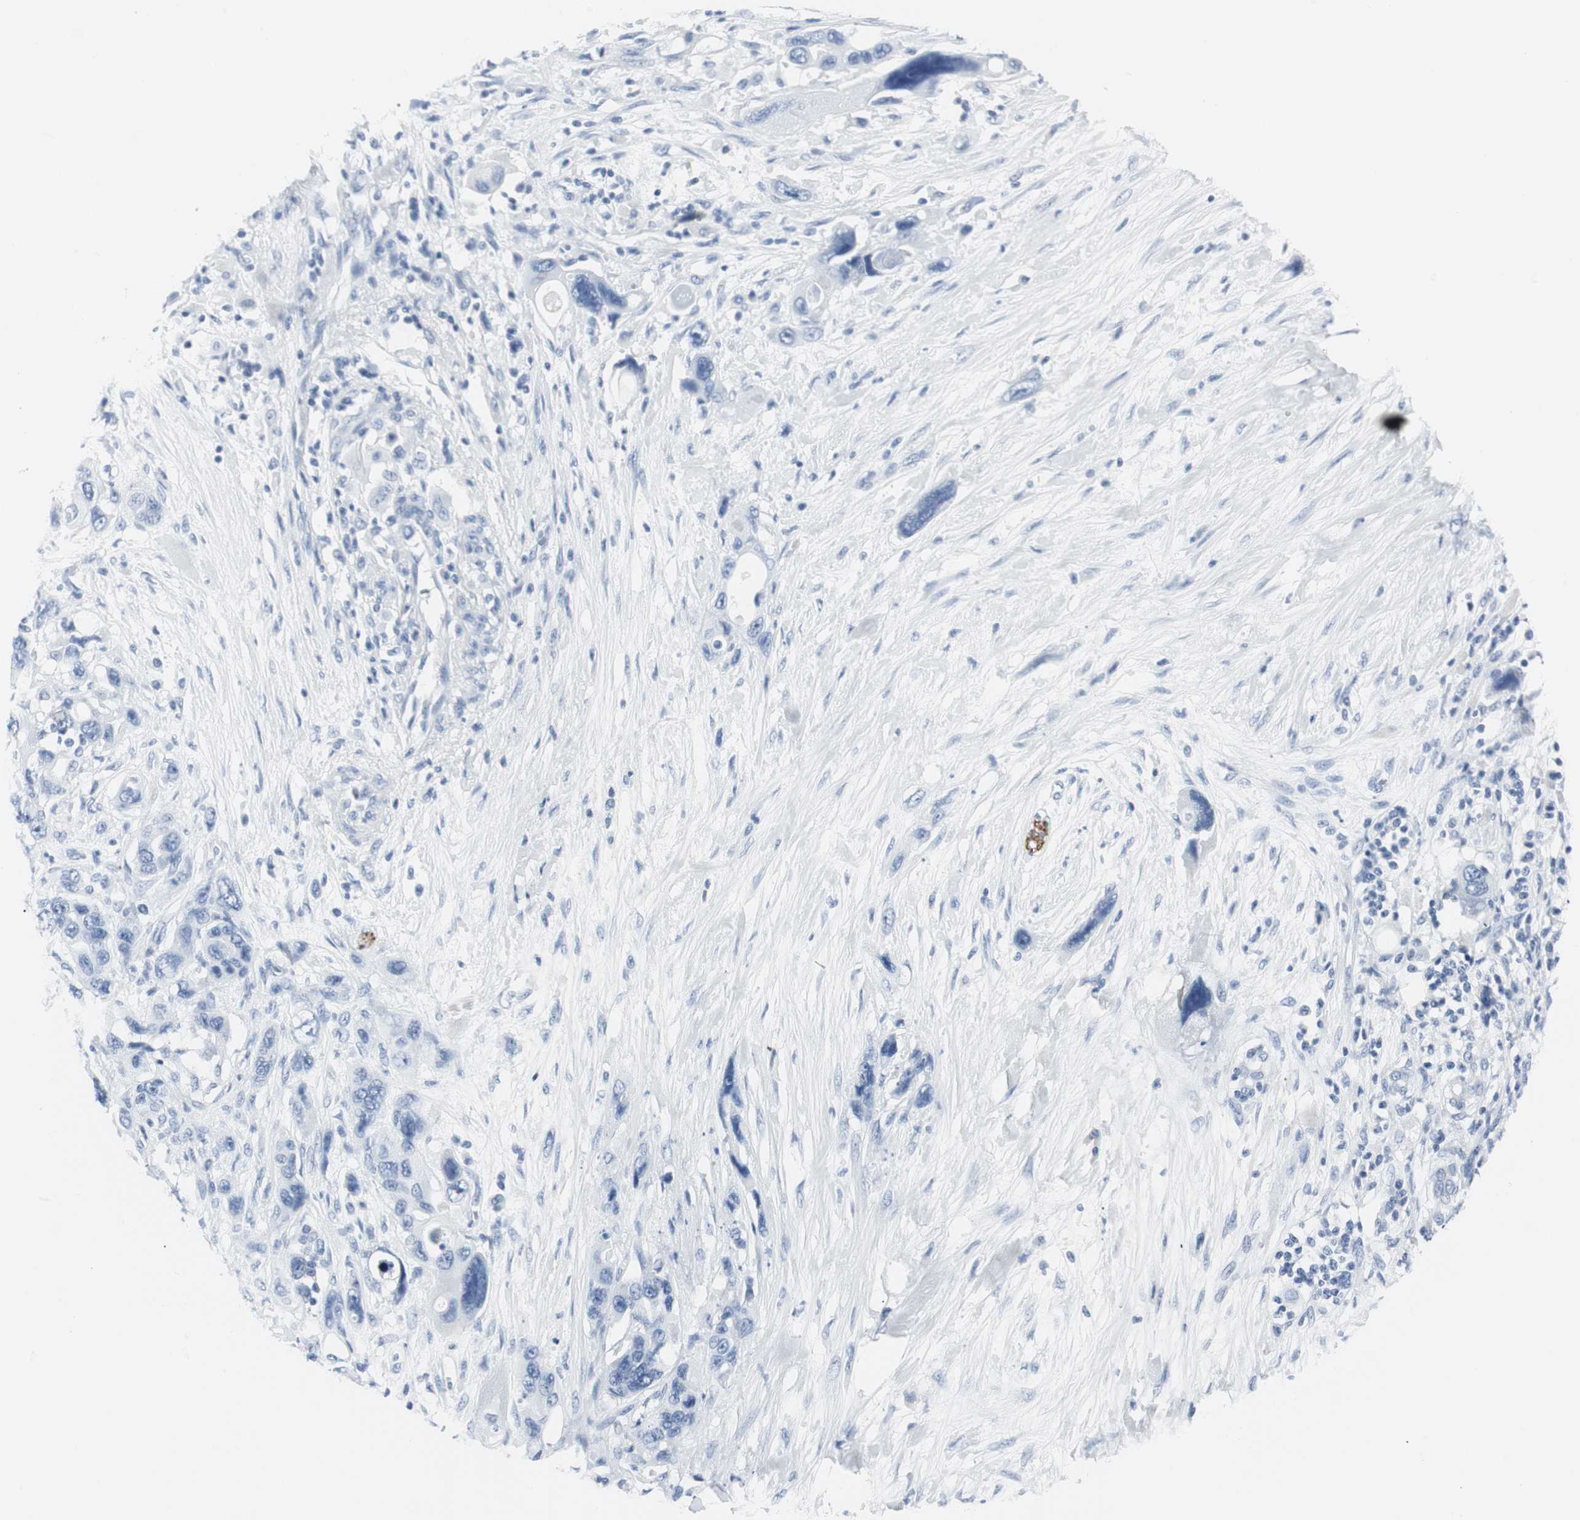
{"staining": {"intensity": "negative", "quantity": "none", "location": "none"}, "tissue": "pancreatic cancer", "cell_type": "Tumor cells", "image_type": "cancer", "snomed": [{"axis": "morphology", "description": "Adenocarcinoma, NOS"}, {"axis": "topography", "description": "Pancreas"}], "caption": "Tumor cells show no significant staining in pancreatic cancer. (Immunohistochemistry (ihc), brightfield microscopy, high magnification).", "gene": "GAP43", "patient": {"sex": "male", "age": 46}}